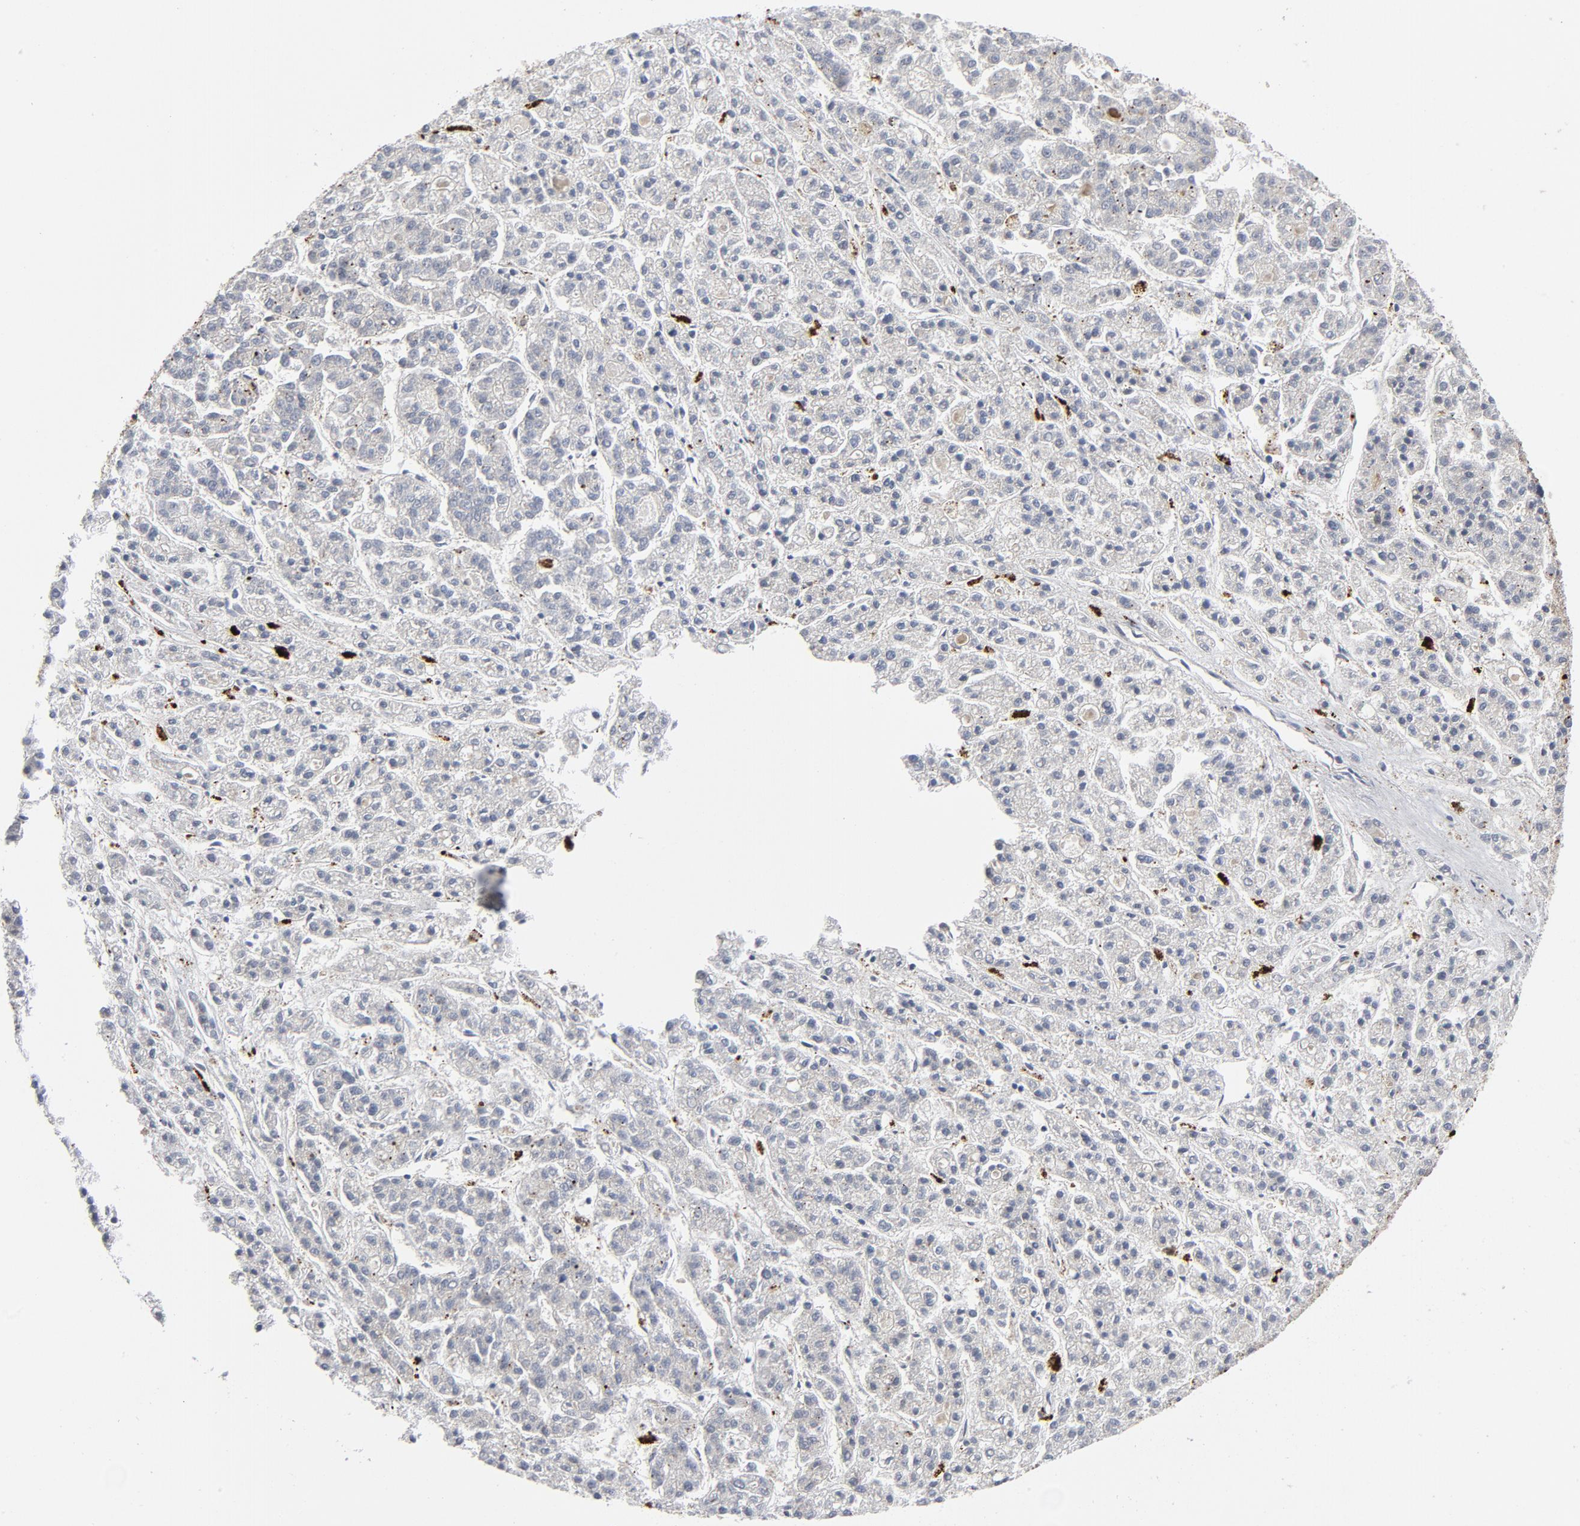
{"staining": {"intensity": "weak", "quantity": "25%-75%", "location": "cytoplasmic/membranous"}, "tissue": "liver cancer", "cell_type": "Tumor cells", "image_type": "cancer", "snomed": [{"axis": "morphology", "description": "Carcinoma, Hepatocellular, NOS"}, {"axis": "topography", "description": "Liver"}], "caption": "Tumor cells display weak cytoplasmic/membranous expression in approximately 25%-75% of cells in liver hepatocellular carcinoma.", "gene": "YES1", "patient": {"sex": "male", "age": 70}}